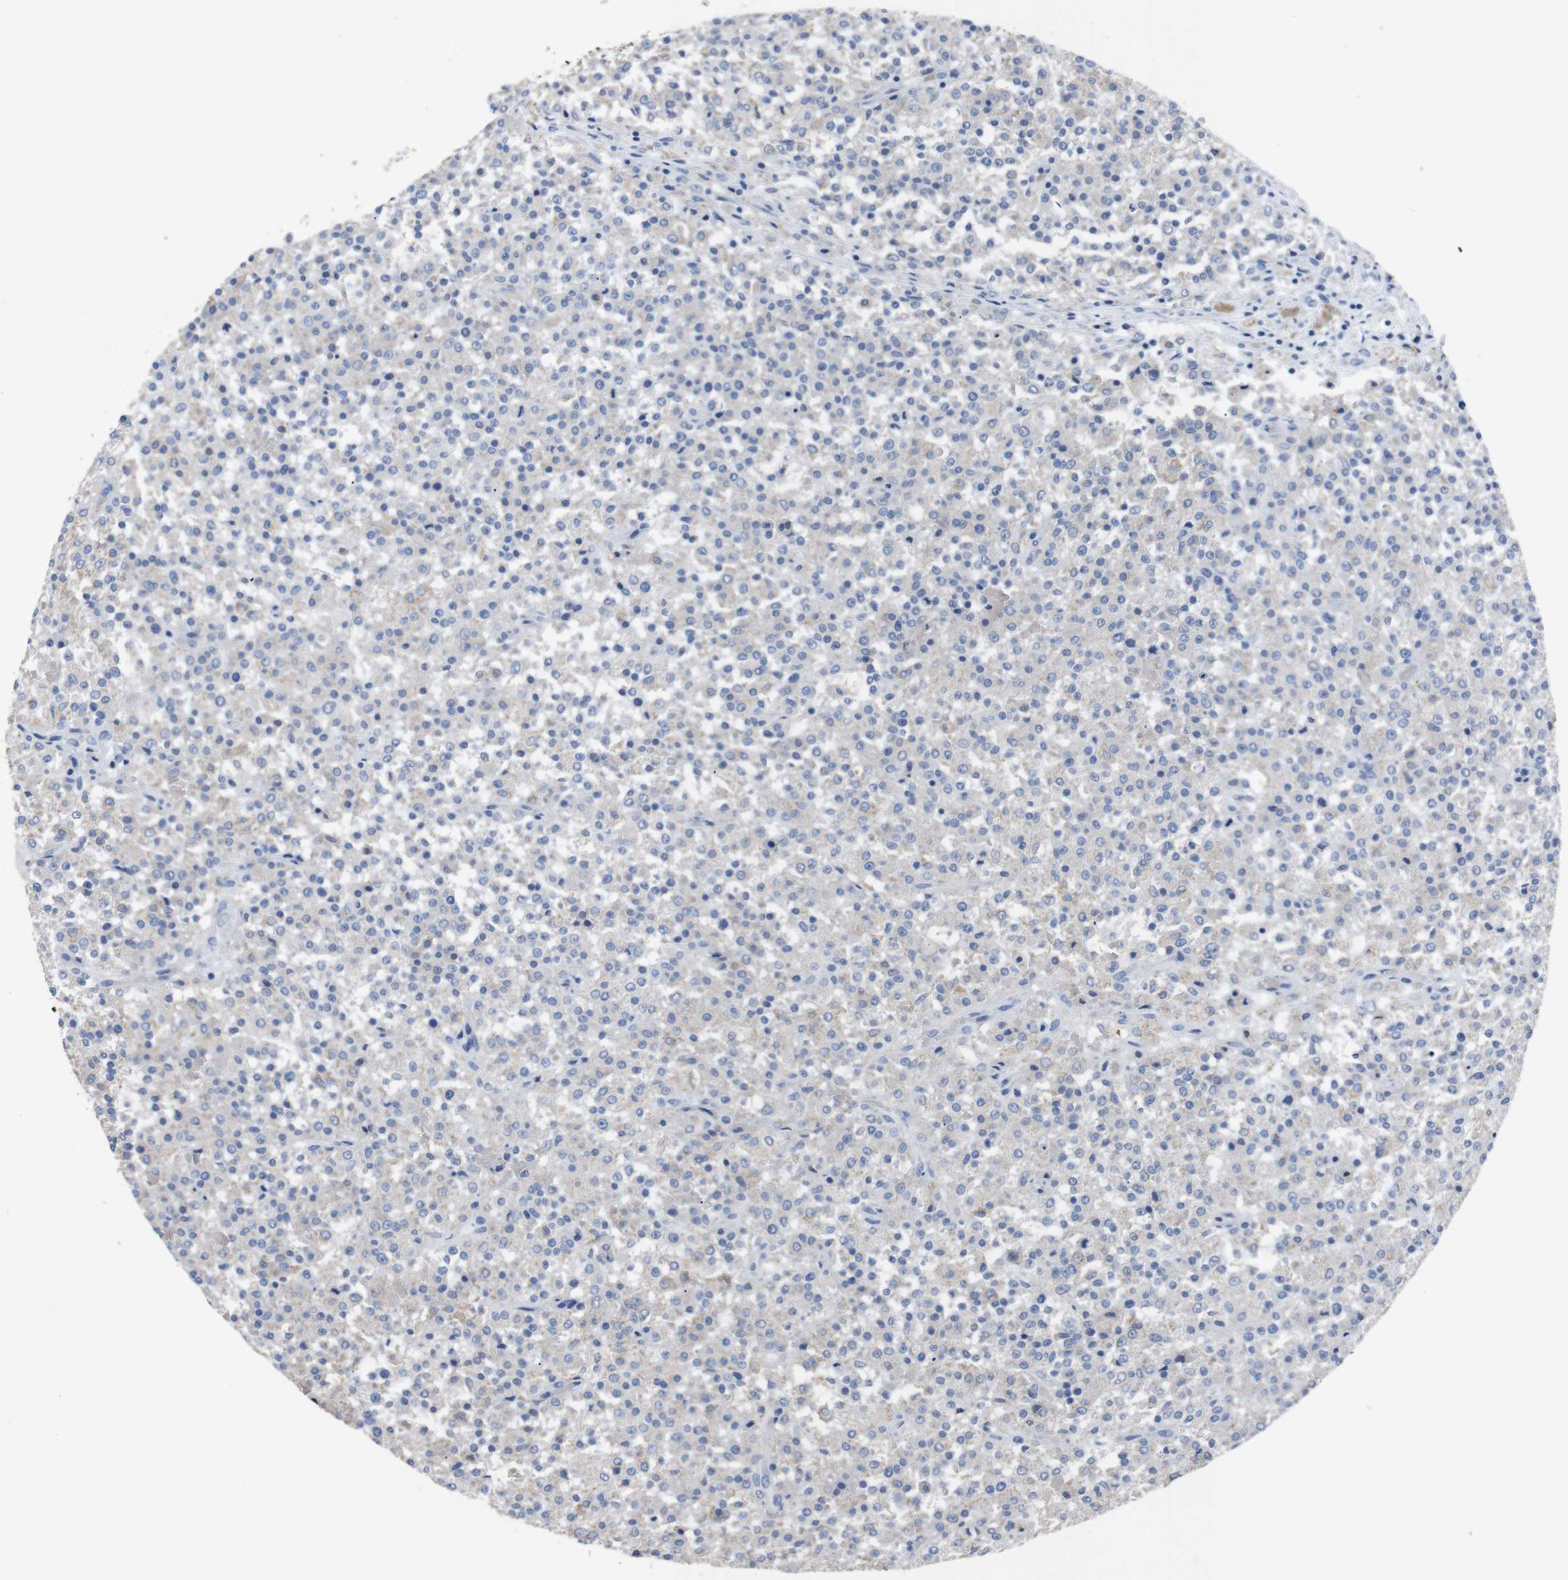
{"staining": {"intensity": "negative", "quantity": "none", "location": "none"}, "tissue": "testis cancer", "cell_type": "Tumor cells", "image_type": "cancer", "snomed": [{"axis": "morphology", "description": "Seminoma, NOS"}, {"axis": "topography", "description": "Testis"}], "caption": "Immunohistochemistry (IHC) of human testis cancer (seminoma) exhibits no staining in tumor cells. (Stains: DAB IHC with hematoxylin counter stain, Microscopy: brightfield microscopy at high magnification).", "gene": "GJB2", "patient": {"sex": "male", "age": 59}}